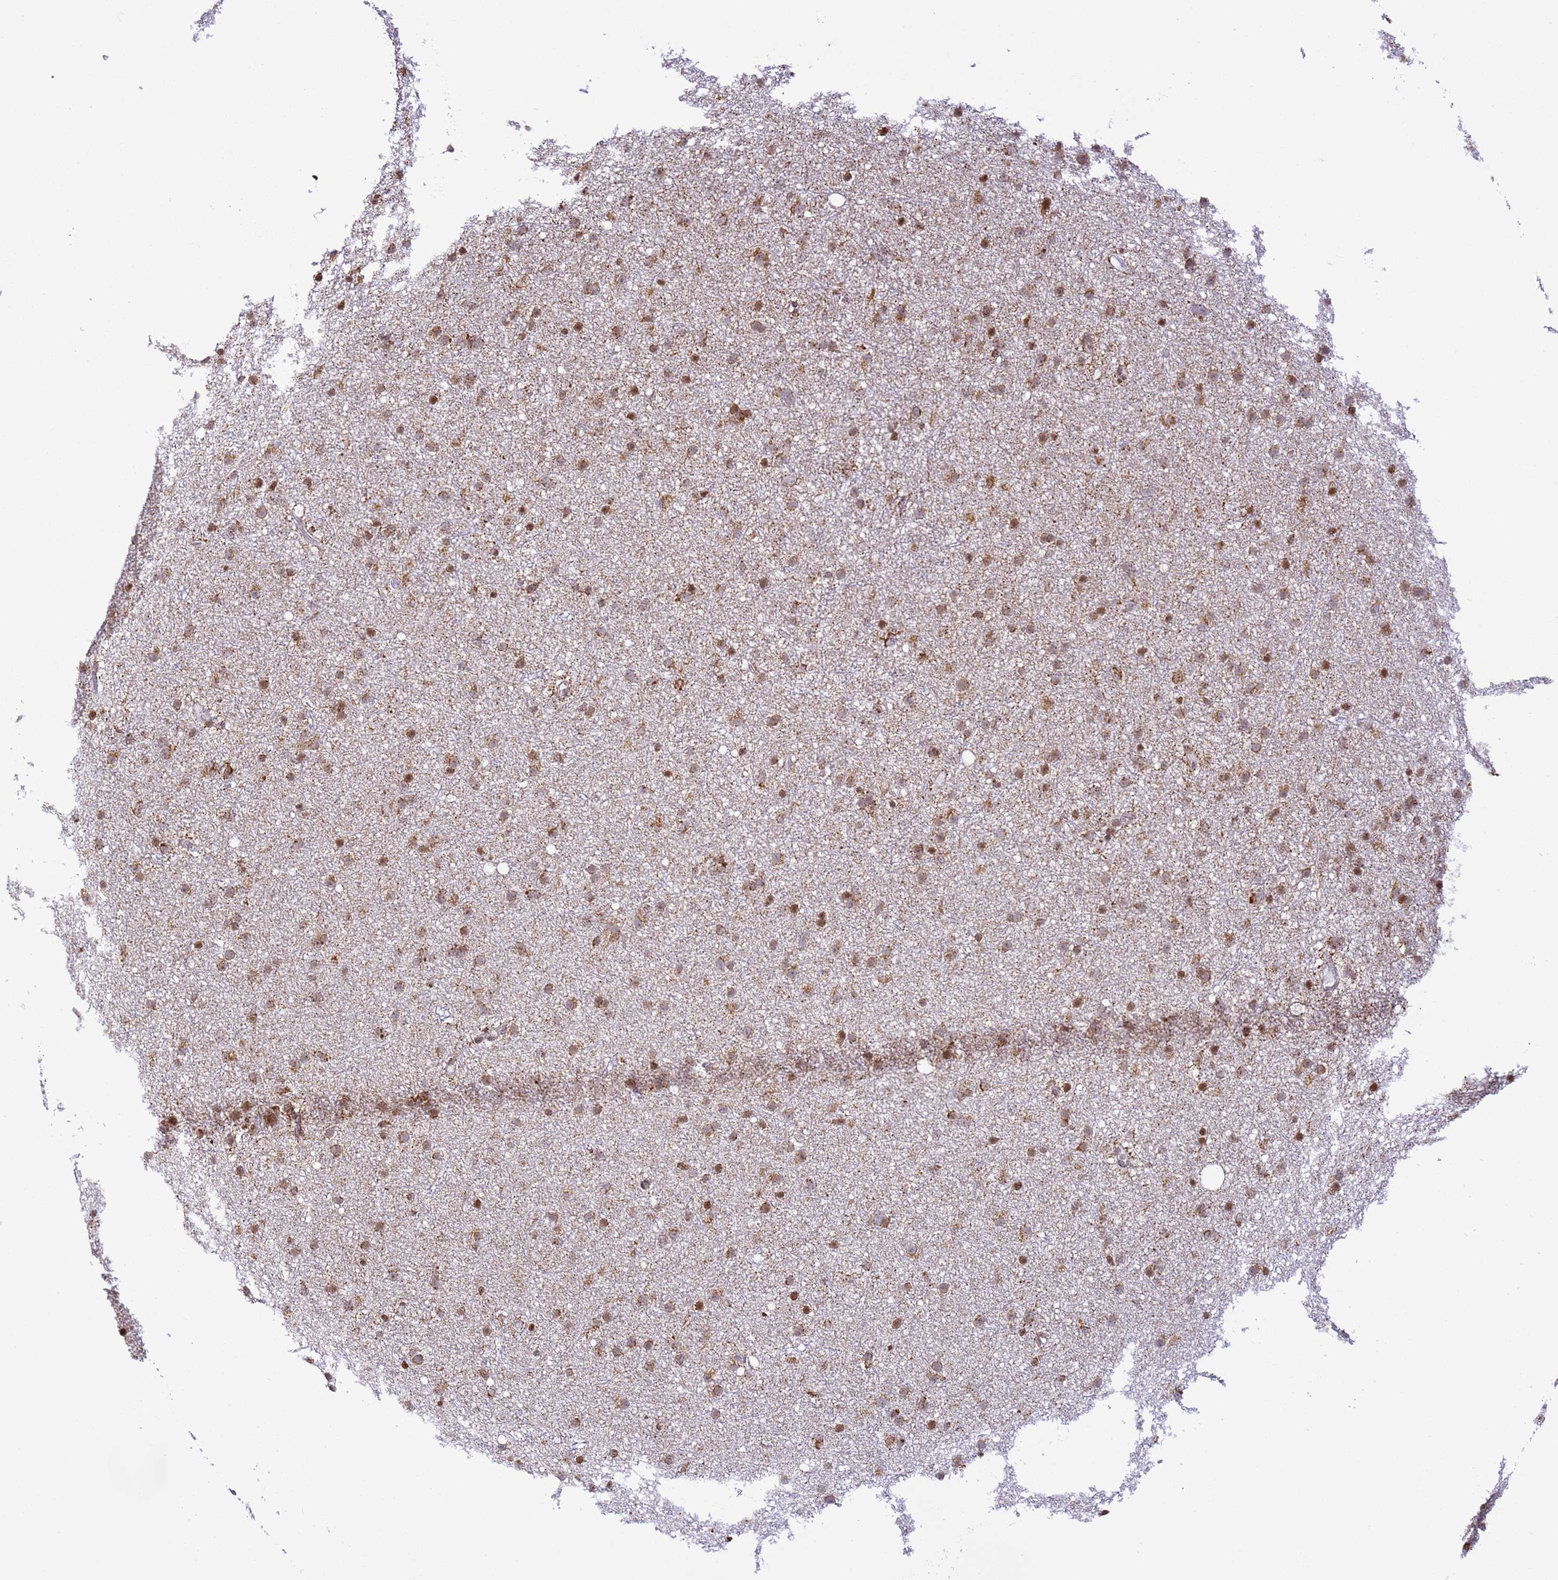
{"staining": {"intensity": "strong", "quantity": ">75%", "location": "cytoplasmic/membranous"}, "tissue": "glioma", "cell_type": "Tumor cells", "image_type": "cancer", "snomed": [{"axis": "morphology", "description": "Glioma, malignant, Low grade"}, {"axis": "topography", "description": "Cerebral cortex"}], "caption": "Immunohistochemical staining of malignant glioma (low-grade) demonstrates strong cytoplasmic/membranous protein expression in approximately >75% of tumor cells.", "gene": "HSPE1", "patient": {"sex": "female", "age": 39}}